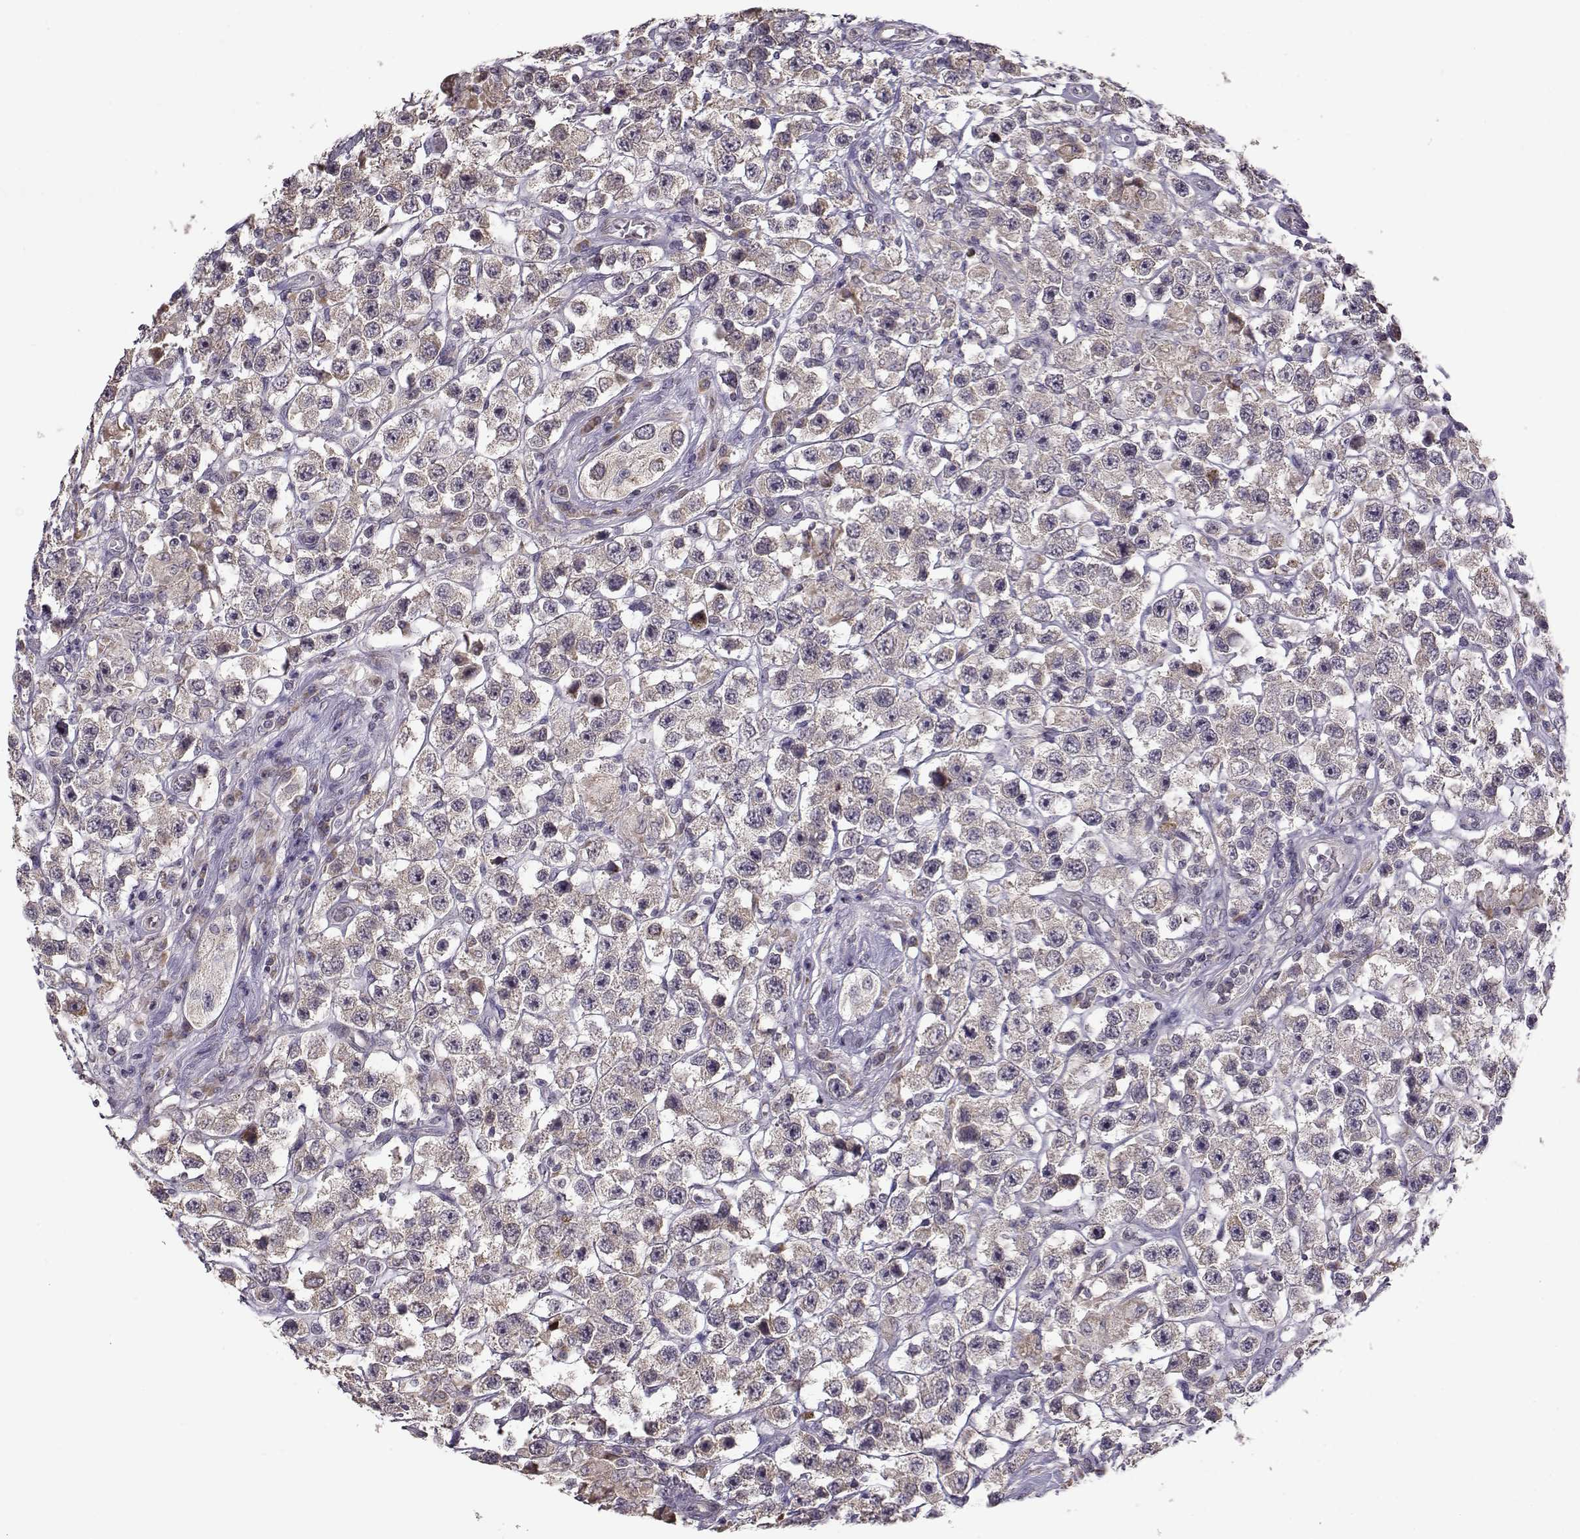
{"staining": {"intensity": "negative", "quantity": "none", "location": "none"}, "tissue": "testis cancer", "cell_type": "Tumor cells", "image_type": "cancer", "snomed": [{"axis": "morphology", "description": "Seminoma, NOS"}, {"axis": "topography", "description": "Testis"}], "caption": "Immunohistochemistry of human testis cancer reveals no positivity in tumor cells.", "gene": "ENTPD8", "patient": {"sex": "male", "age": 45}}